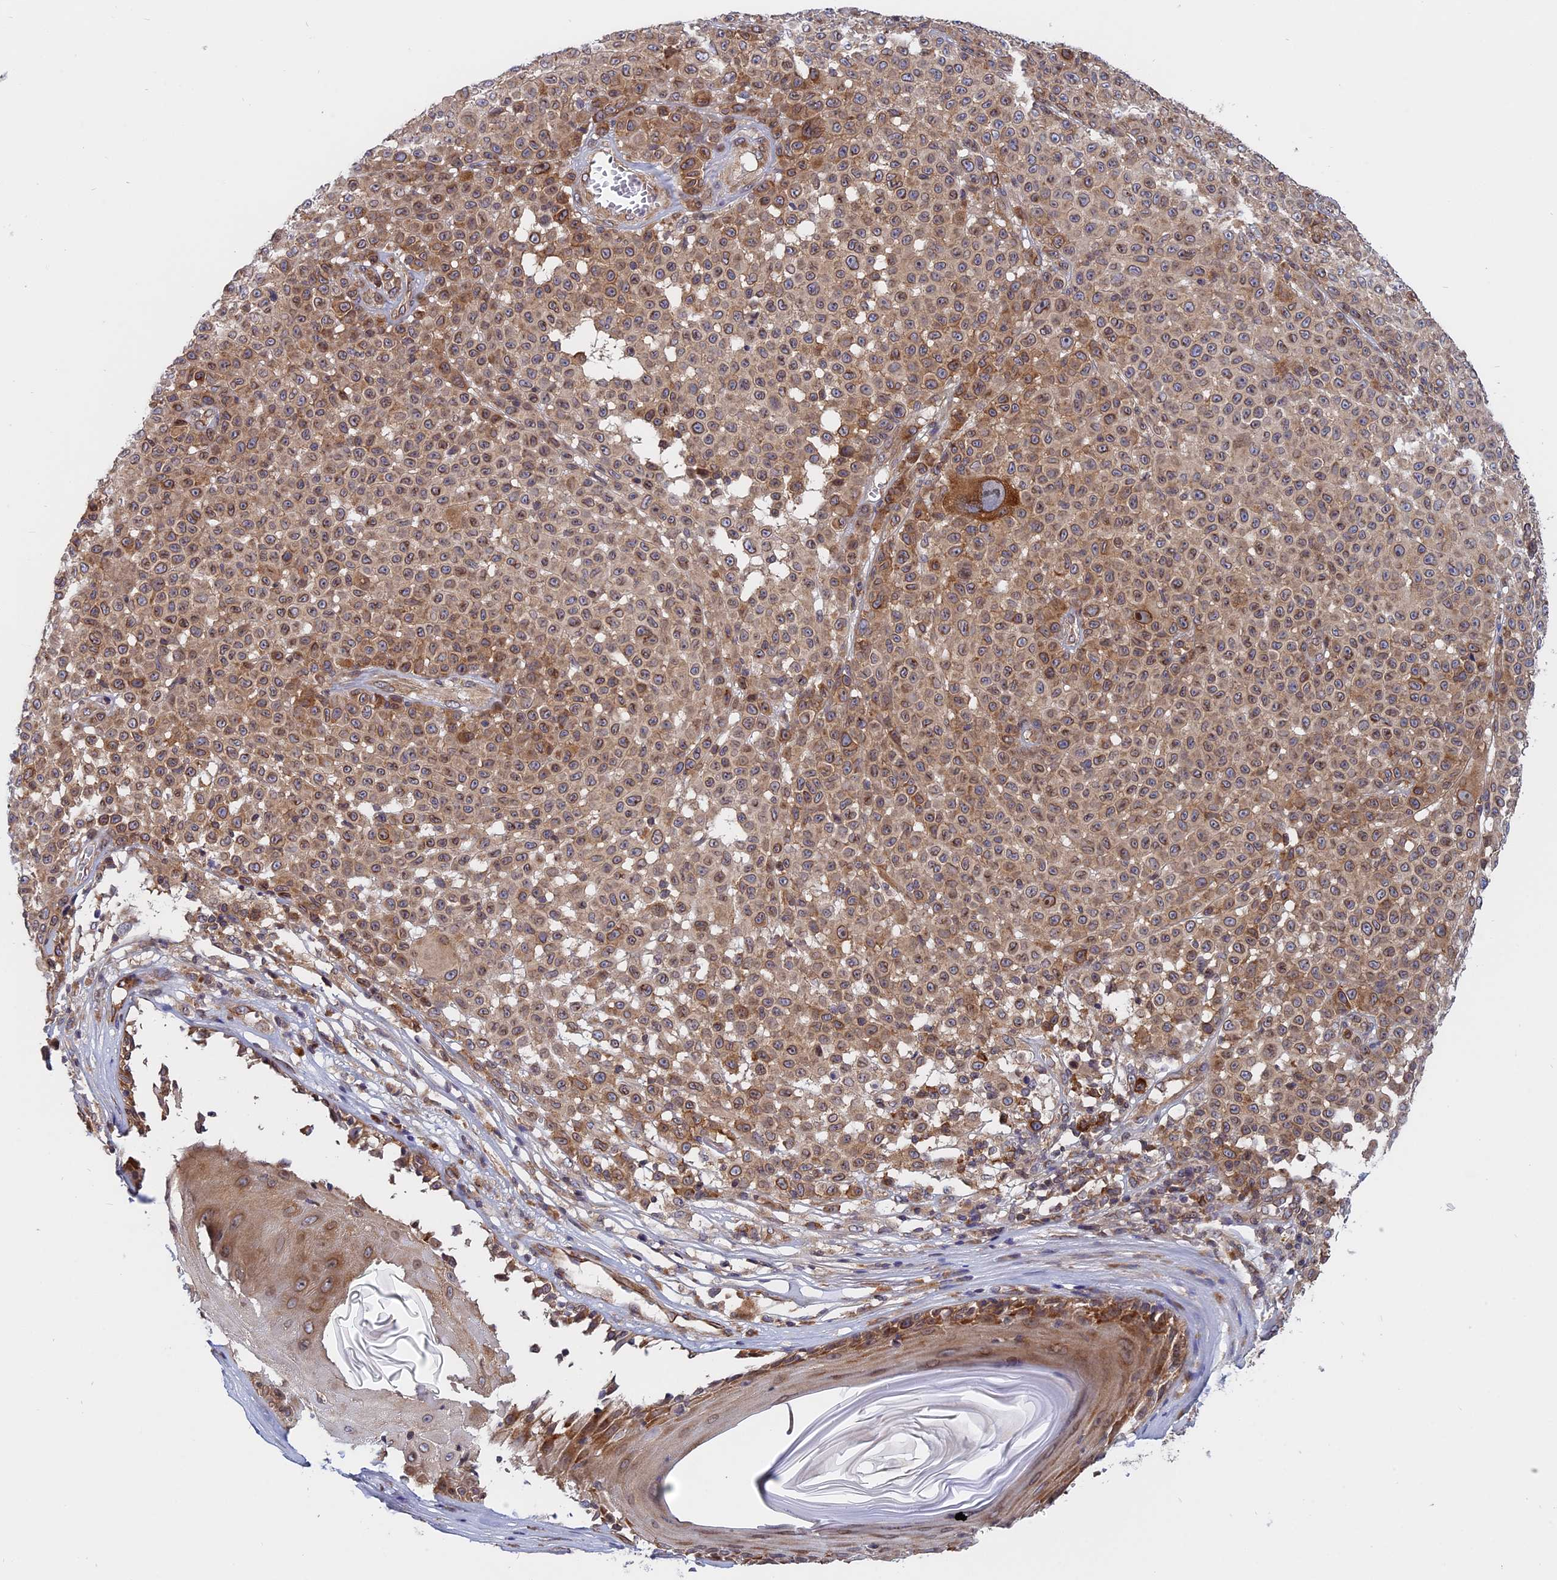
{"staining": {"intensity": "moderate", "quantity": ">75%", "location": "cytoplasmic/membranous,nuclear"}, "tissue": "melanoma", "cell_type": "Tumor cells", "image_type": "cancer", "snomed": [{"axis": "morphology", "description": "Malignant melanoma, NOS"}, {"axis": "topography", "description": "Skin"}], "caption": "Moderate cytoplasmic/membranous and nuclear protein positivity is present in about >75% of tumor cells in malignant melanoma.", "gene": "NAA10", "patient": {"sex": "female", "age": 94}}